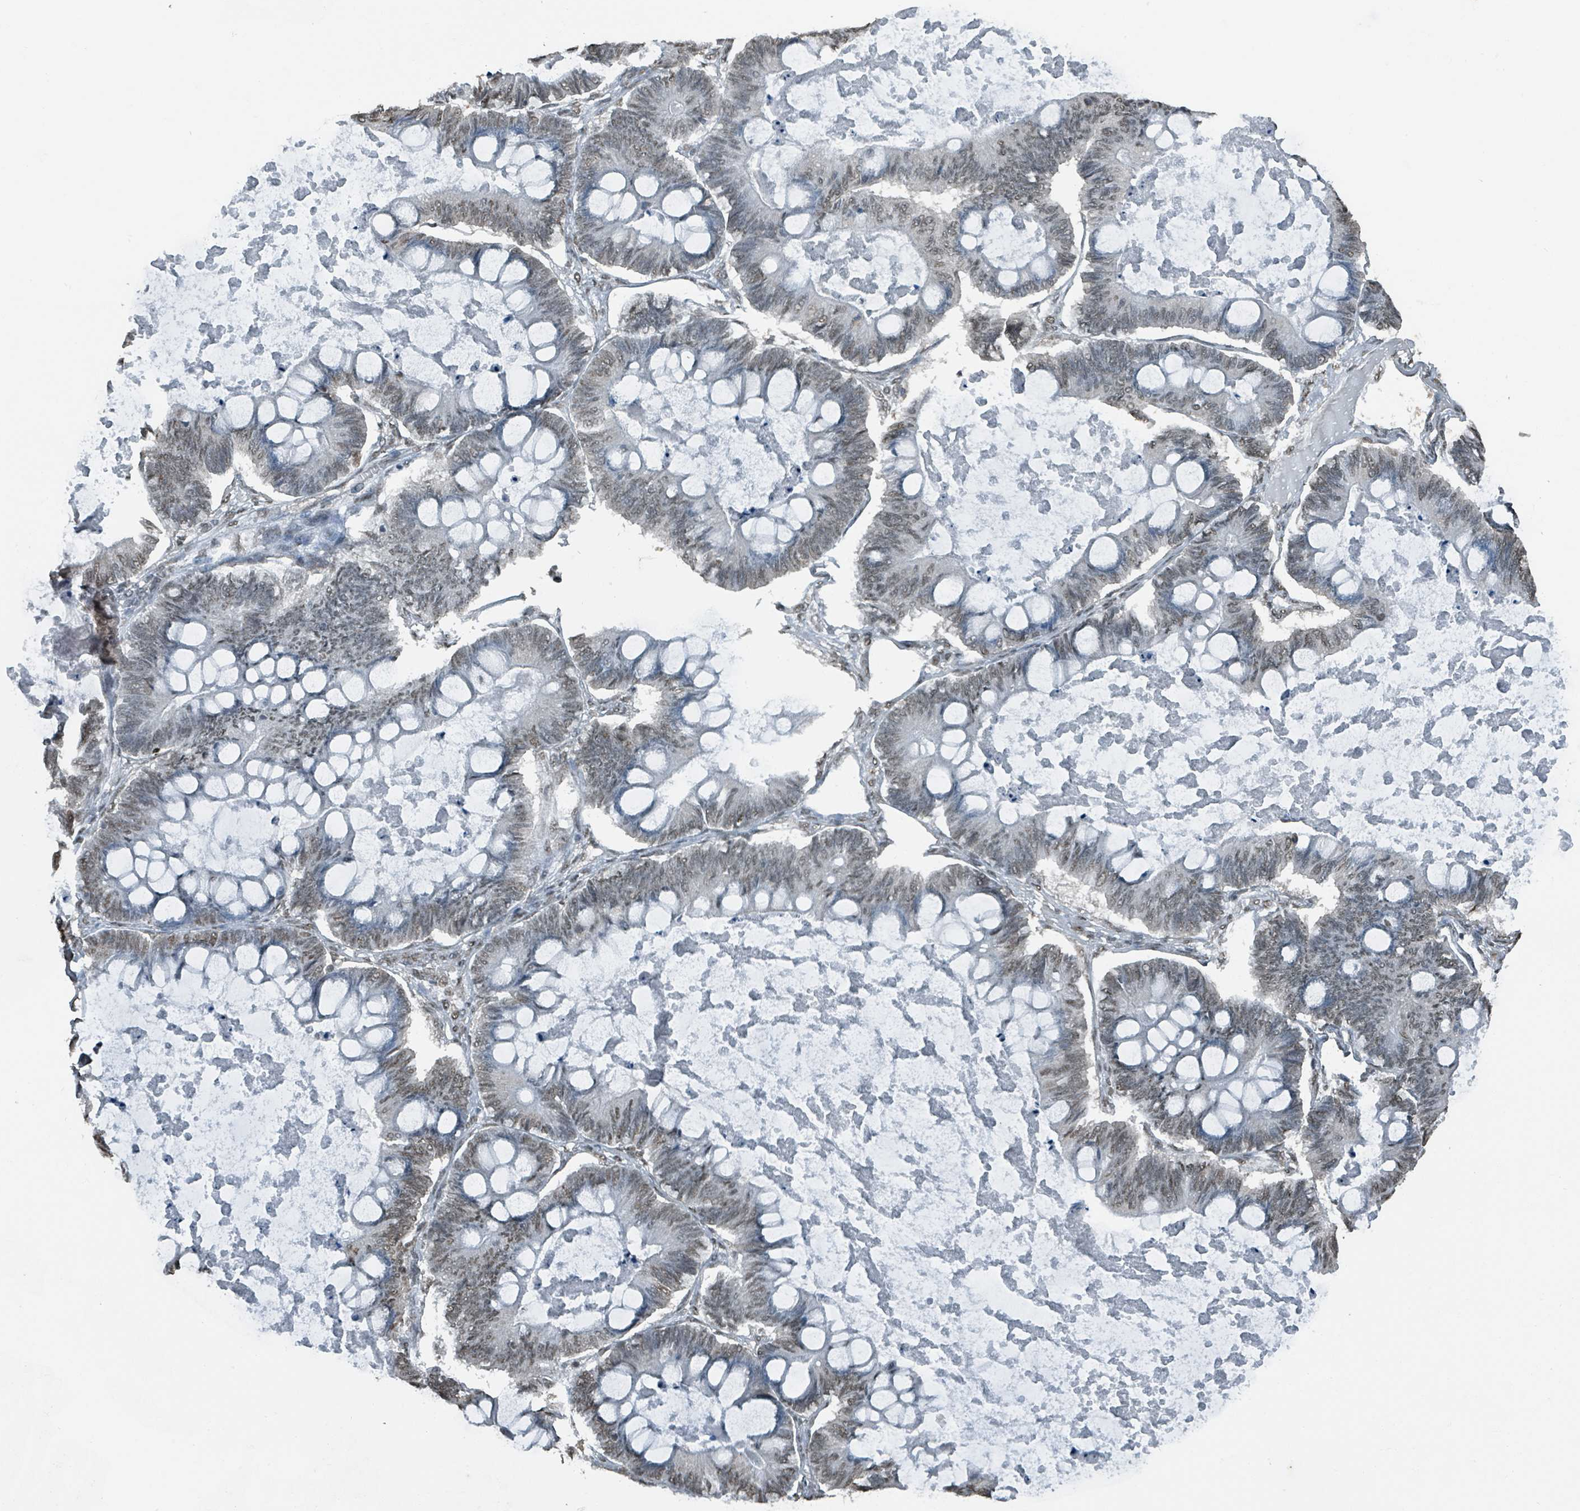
{"staining": {"intensity": "weak", "quantity": ">75%", "location": "nuclear"}, "tissue": "ovarian cancer", "cell_type": "Tumor cells", "image_type": "cancer", "snomed": [{"axis": "morphology", "description": "Cystadenocarcinoma, mucinous, NOS"}, {"axis": "topography", "description": "Ovary"}], "caption": "Protein analysis of ovarian cancer (mucinous cystadenocarcinoma) tissue shows weak nuclear staining in approximately >75% of tumor cells.", "gene": "PHIP", "patient": {"sex": "female", "age": 61}}